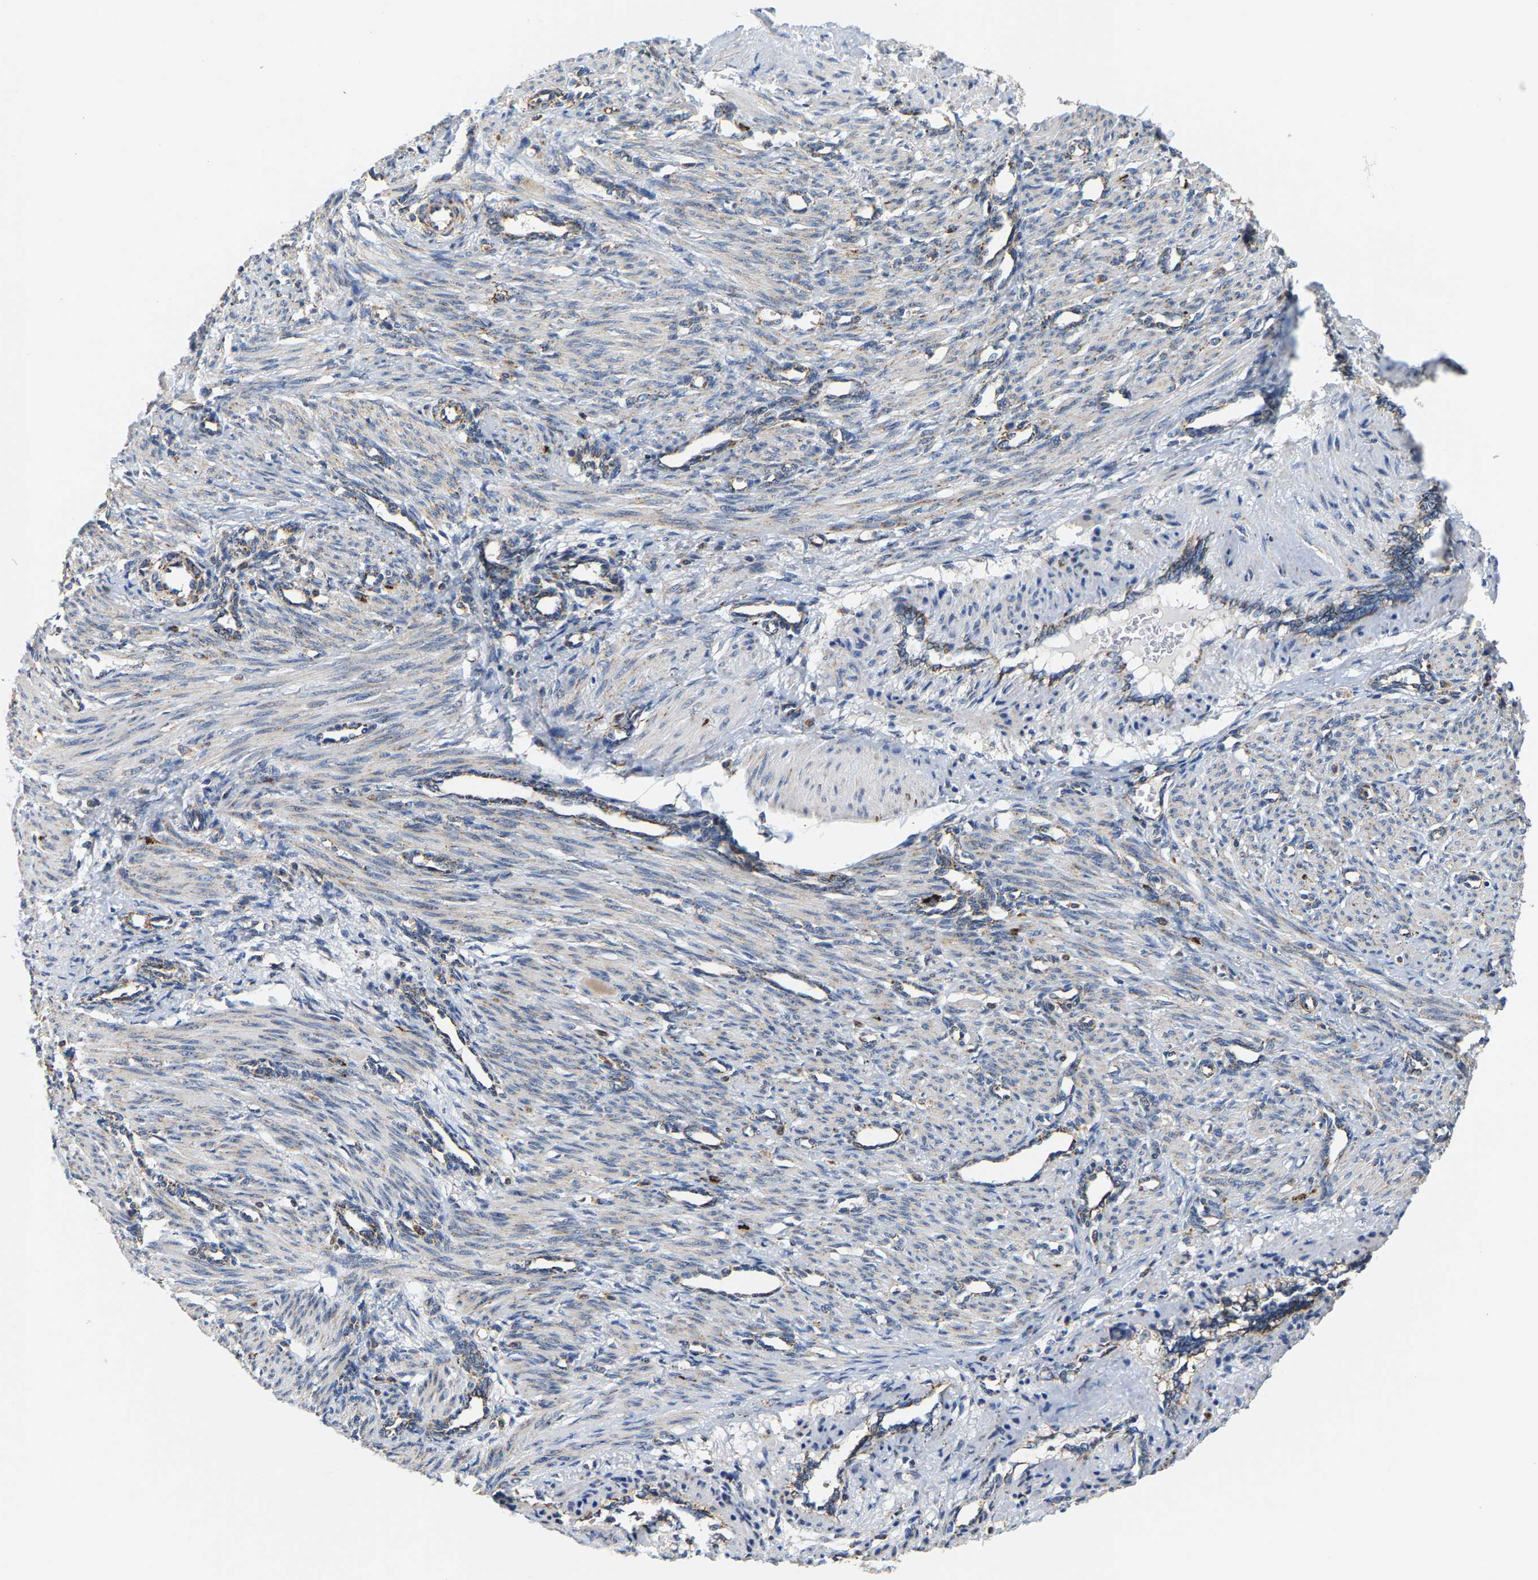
{"staining": {"intensity": "negative", "quantity": "none", "location": "none"}, "tissue": "smooth muscle", "cell_type": "Smooth muscle cells", "image_type": "normal", "snomed": [{"axis": "morphology", "description": "Normal tissue, NOS"}, {"axis": "topography", "description": "Endometrium"}], "caption": "IHC histopathology image of benign smooth muscle: human smooth muscle stained with DAB shows no significant protein staining in smooth muscle cells.", "gene": "SHMT2", "patient": {"sex": "female", "age": 33}}